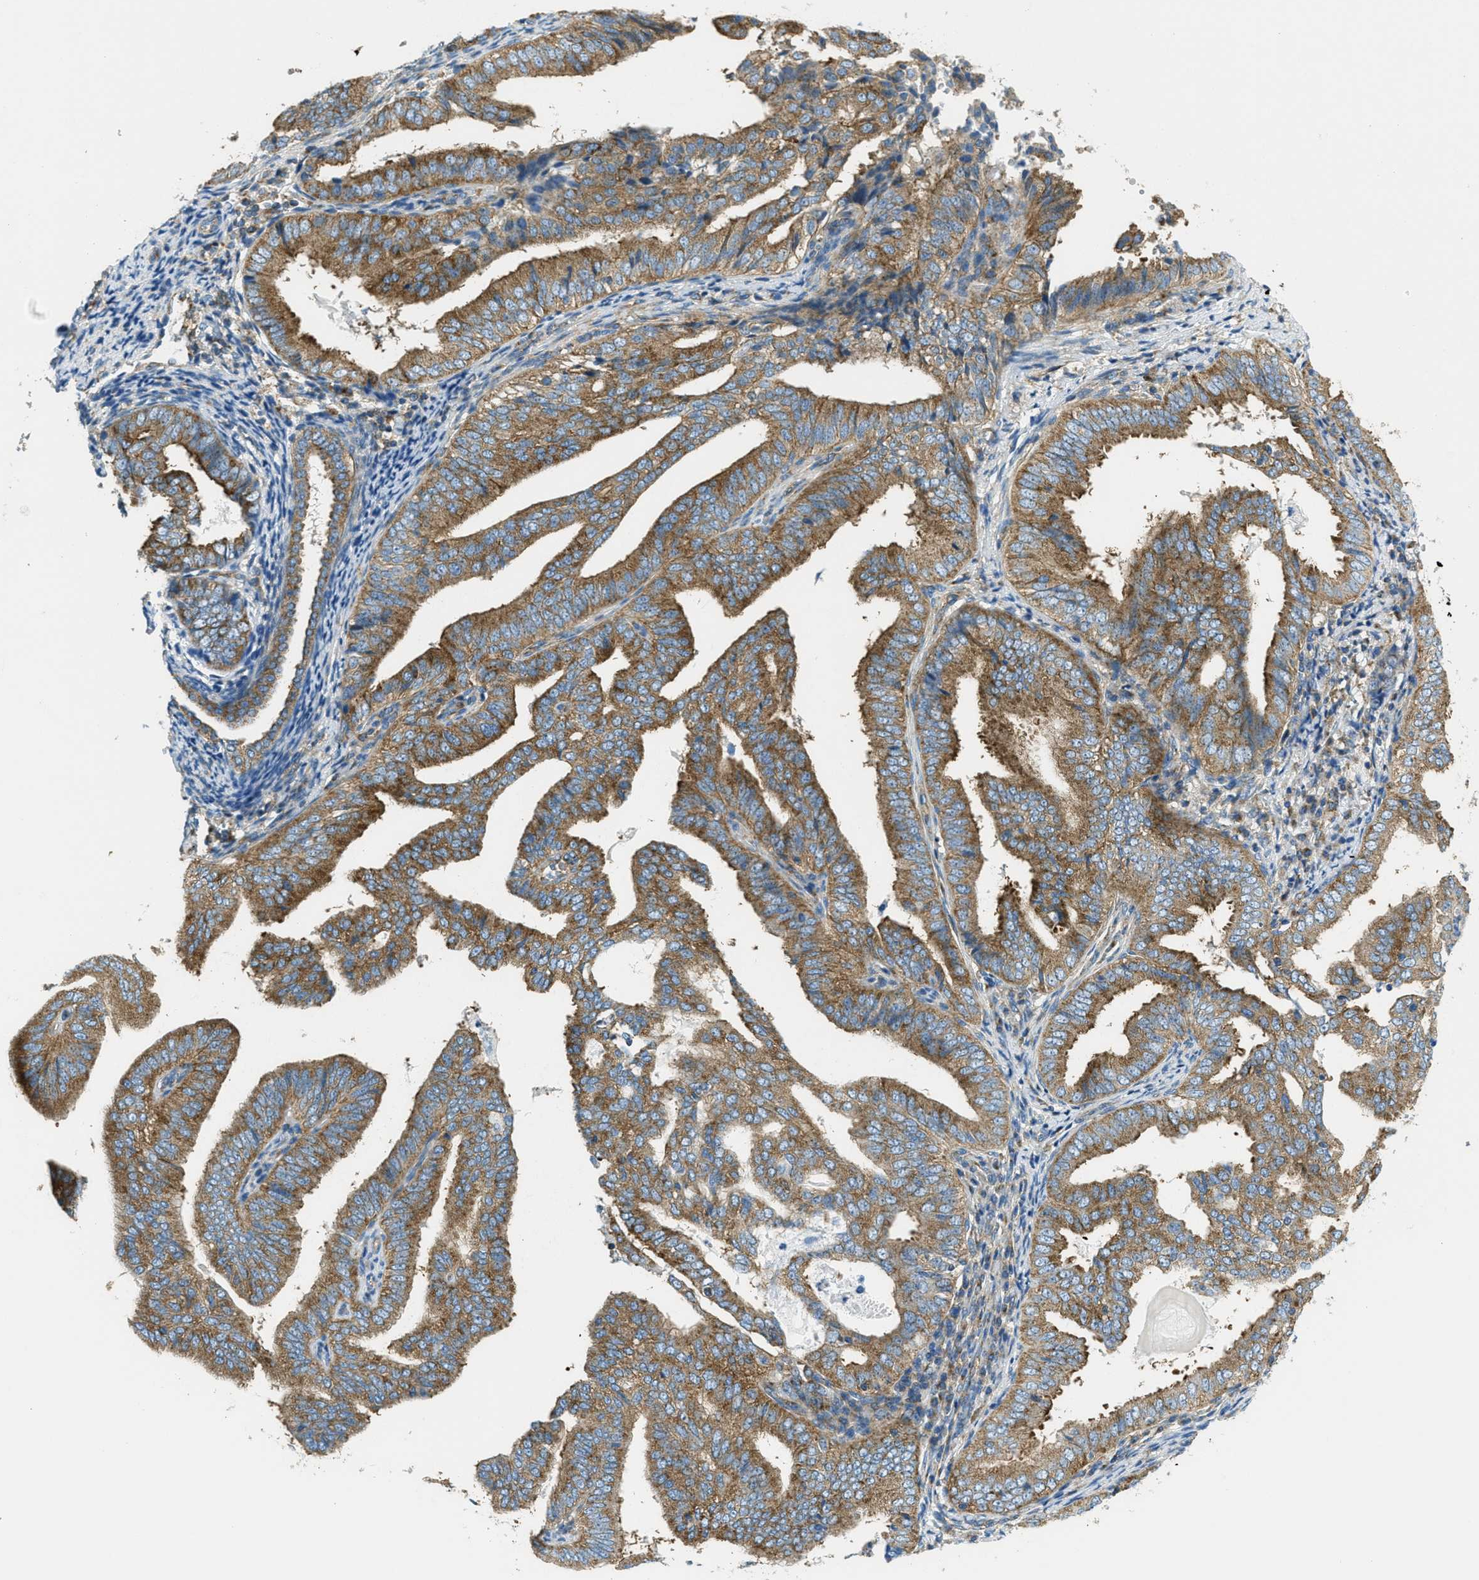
{"staining": {"intensity": "moderate", "quantity": ">75%", "location": "cytoplasmic/membranous"}, "tissue": "endometrial cancer", "cell_type": "Tumor cells", "image_type": "cancer", "snomed": [{"axis": "morphology", "description": "Adenocarcinoma, NOS"}, {"axis": "topography", "description": "Endometrium"}], "caption": "The micrograph displays a brown stain indicating the presence of a protein in the cytoplasmic/membranous of tumor cells in endometrial cancer (adenocarcinoma). Nuclei are stained in blue.", "gene": "AP2B1", "patient": {"sex": "female", "age": 58}}